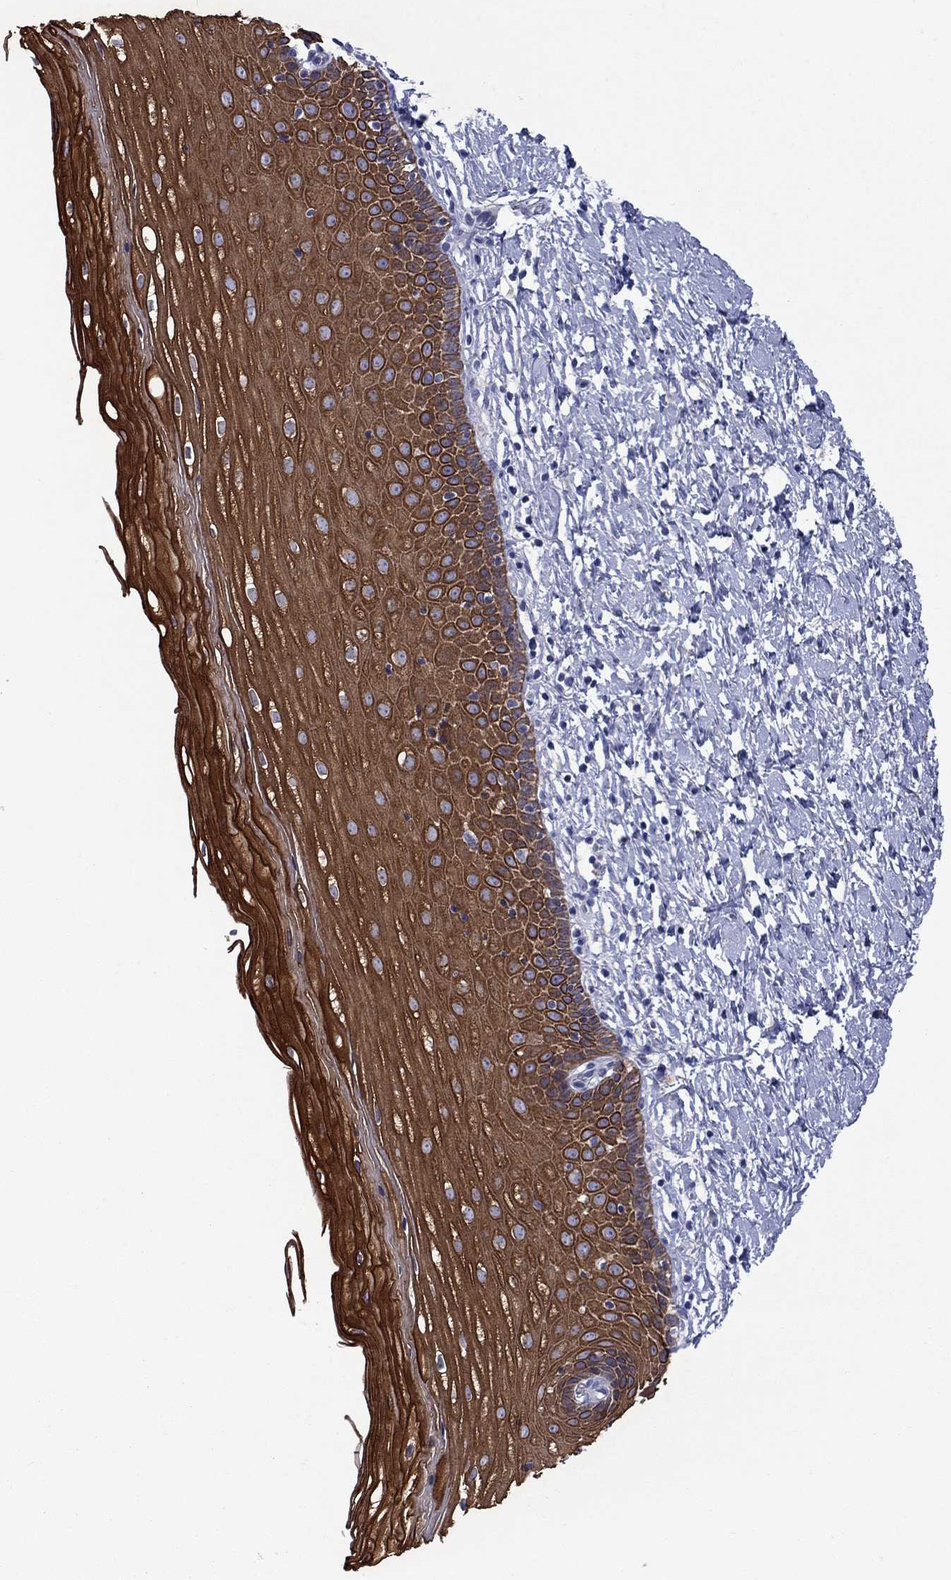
{"staining": {"intensity": "strong", "quantity": ">75%", "location": "cytoplasmic/membranous,nuclear"}, "tissue": "cervix", "cell_type": "Squamous epithelial cells", "image_type": "normal", "snomed": [{"axis": "morphology", "description": "Normal tissue, NOS"}, {"axis": "topography", "description": "Cervix"}], "caption": "Squamous epithelial cells display strong cytoplasmic/membranous,nuclear positivity in approximately >75% of cells in normal cervix. (Brightfield microscopy of DAB IHC at high magnification).", "gene": "TMPRSS11A", "patient": {"sex": "female", "age": 37}}